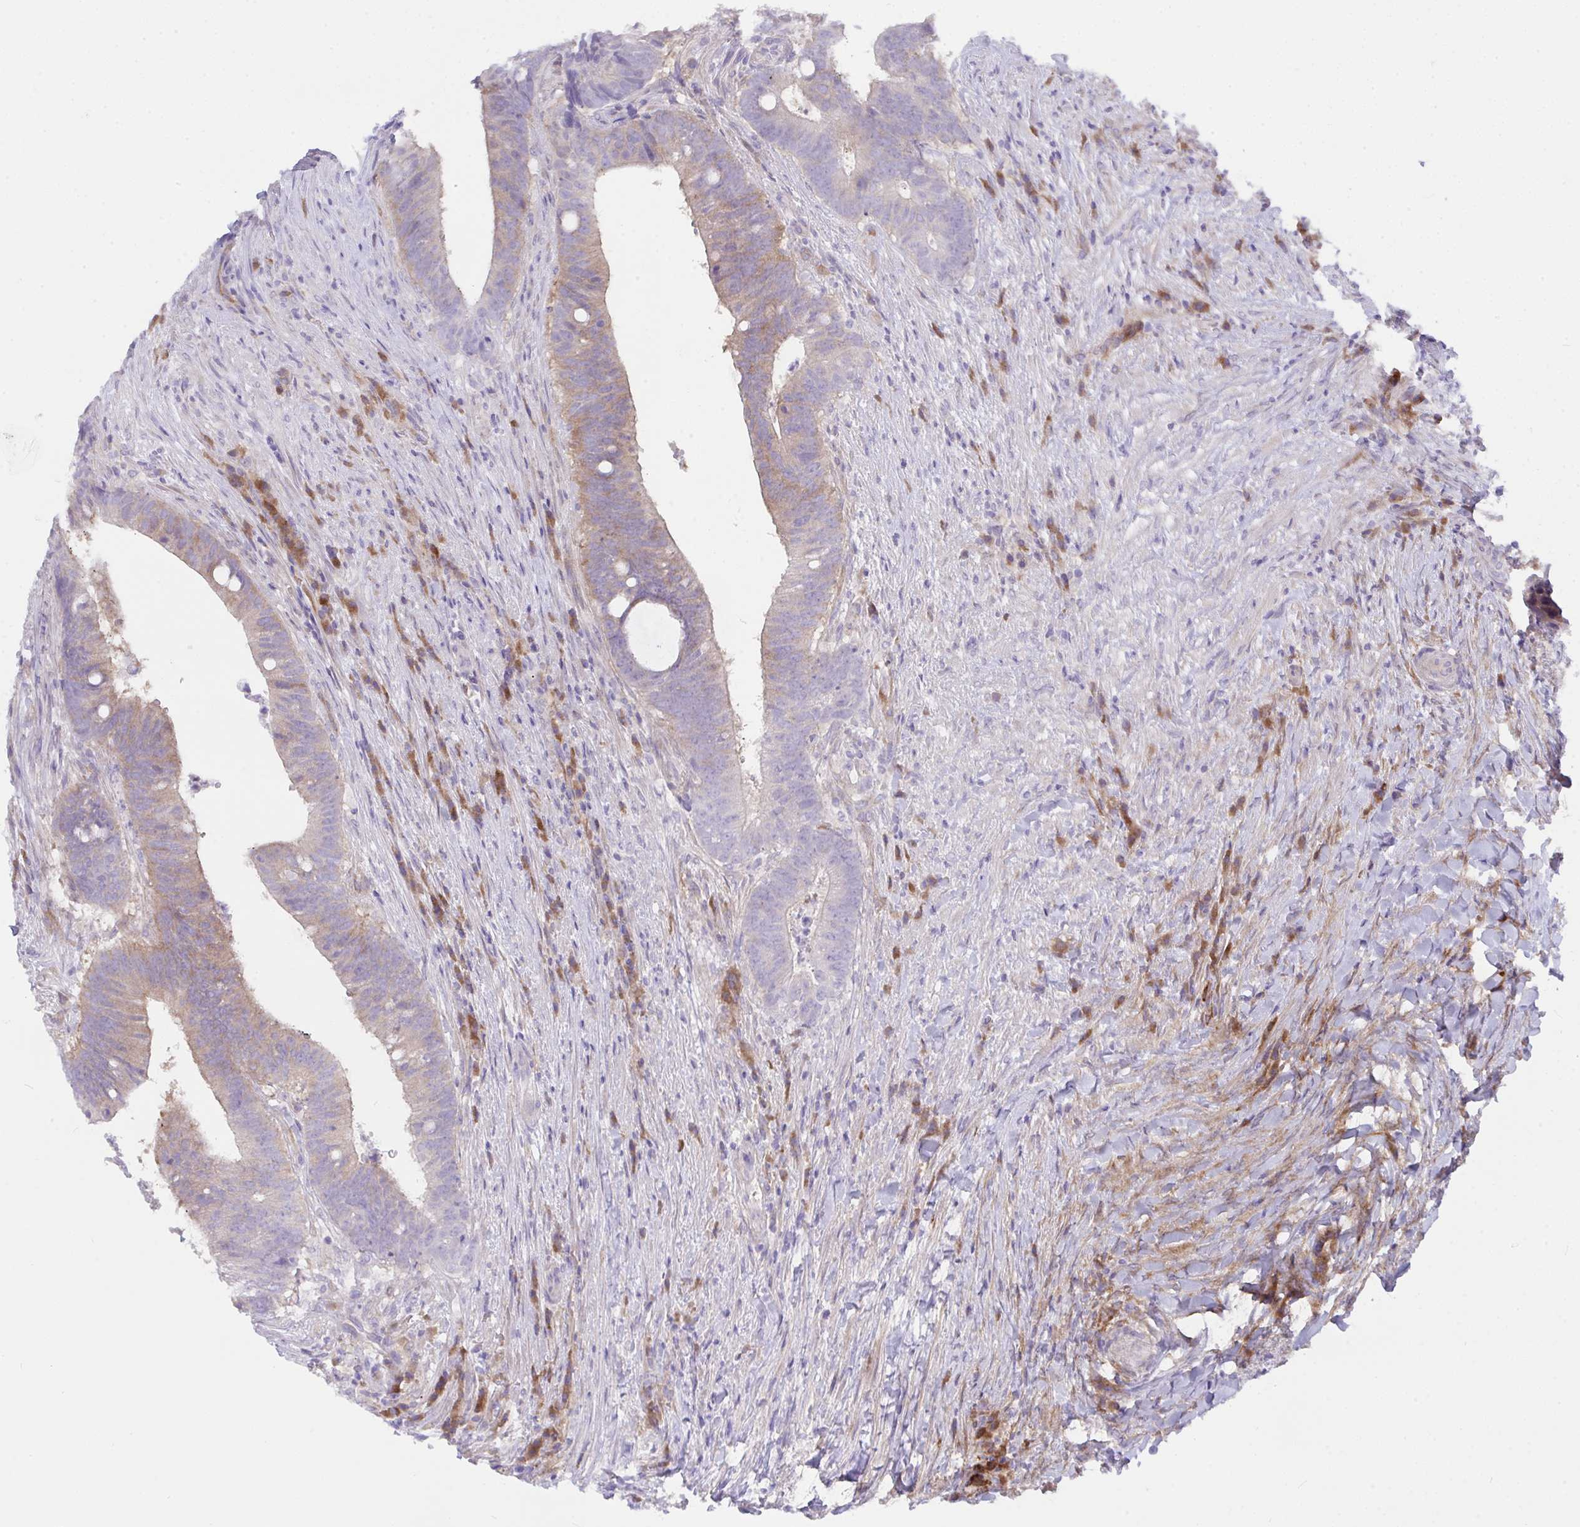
{"staining": {"intensity": "moderate", "quantity": "25%-75%", "location": "cytoplasmic/membranous"}, "tissue": "colorectal cancer", "cell_type": "Tumor cells", "image_type": "cancer", "snomed": [{"axis": "morphology", "description": "Adenocarcinoma, NOS"}, {"axis": "topography", "description": "Colon"}], "caption": "Immunohistochemical staining of colorectal cancer (adenocarcinoma) displays medium levels of moderate cytoplasmic/membranous protein positivity in approximately 25%-75% of tumor cells.", "gene": "GAB1", "patient": {"sex": "female", "age": 43}}